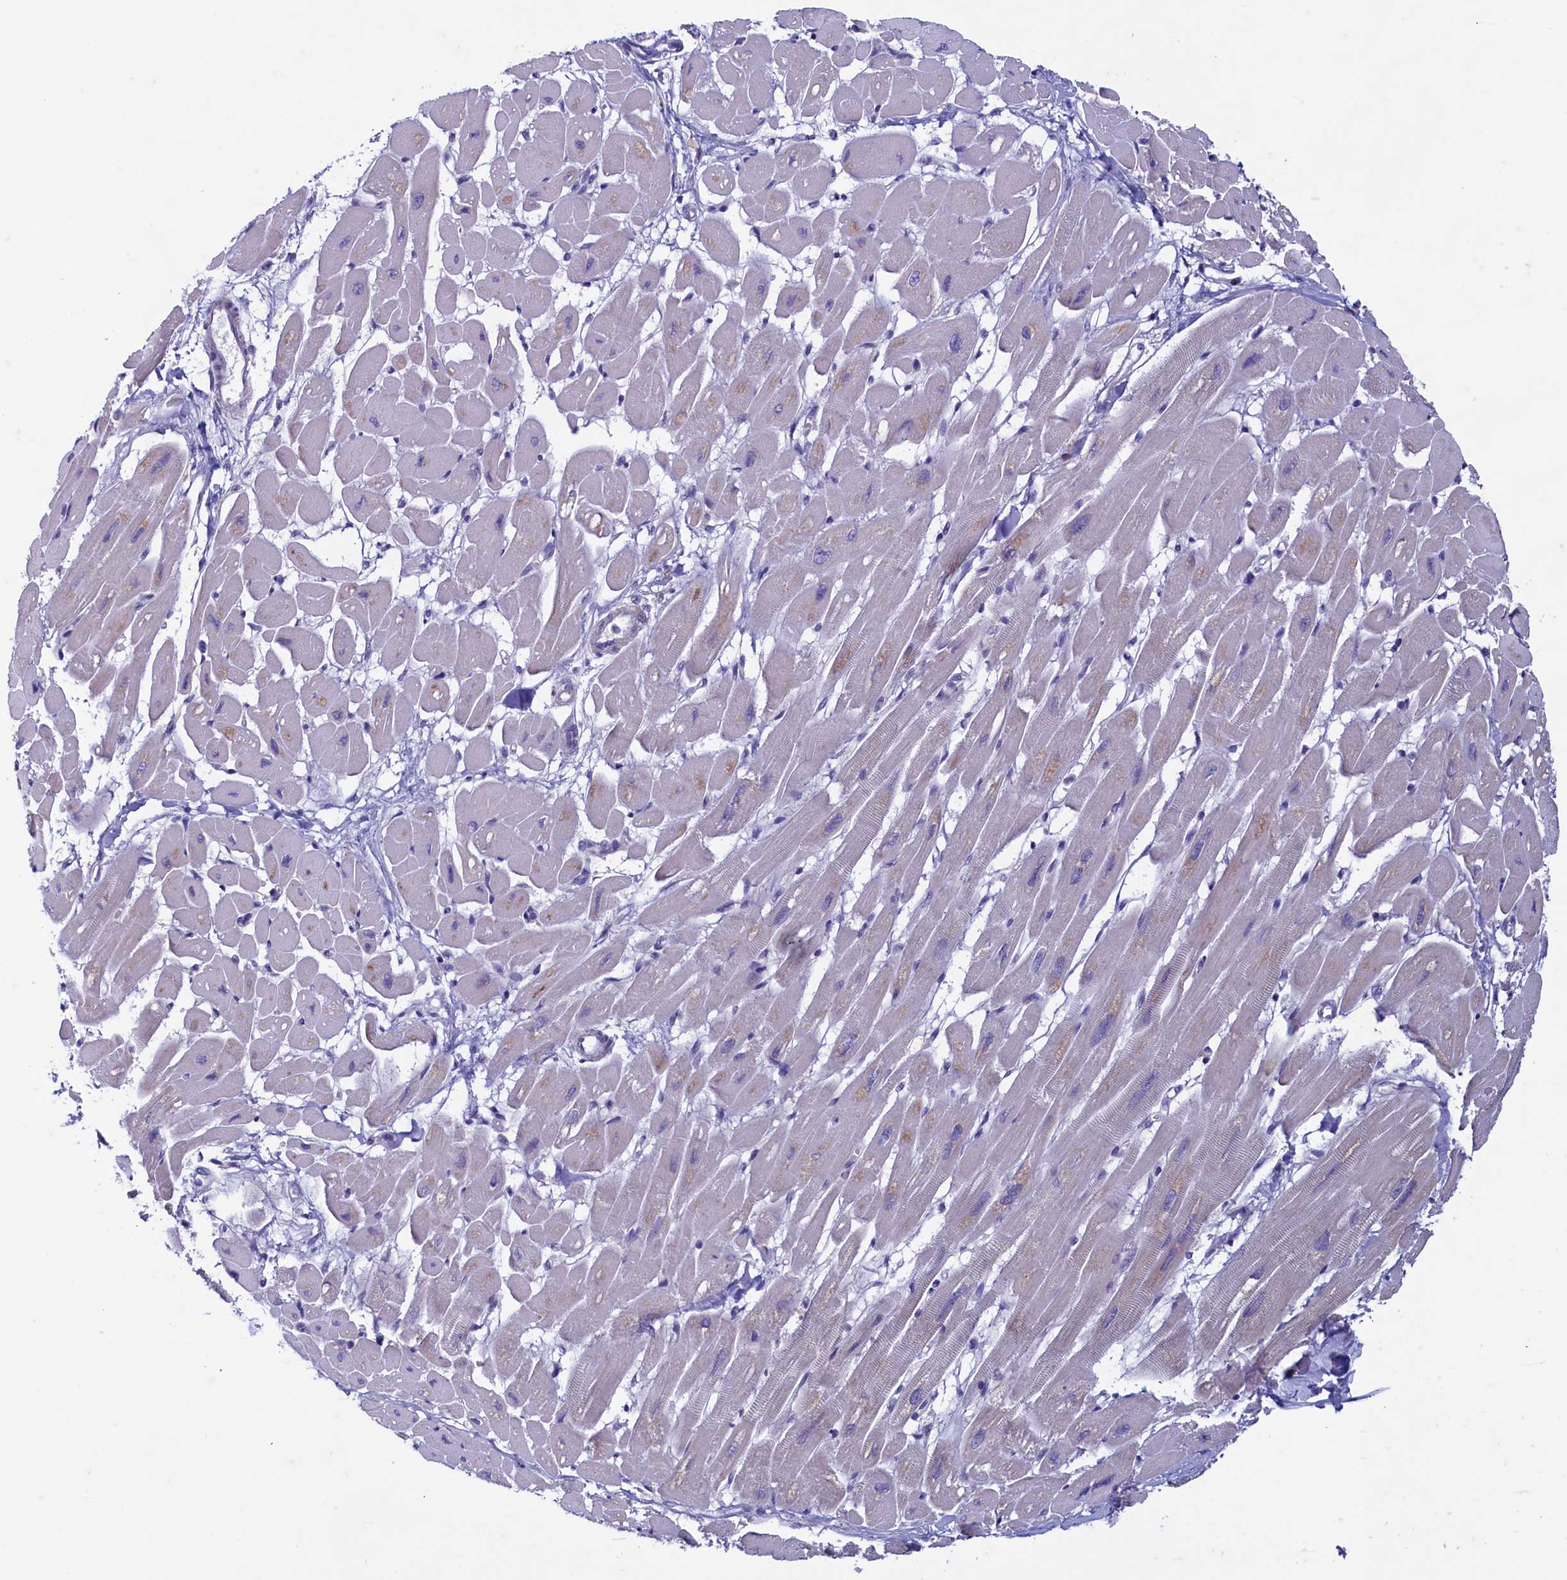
{"staining": {"intensity": "negative", "quantity": "none", "location": "none"}, "tissue": "heart muscle", "cell_type": "Cardiomyocytes", "image_type": "normal", "snomed": [{"axis": "morphology", "description": "Normal tissue, NOS"}, {"axis": "topography", "description": "Heart"}], "caption": "Cardiomyocytes show no significant staining in normal heart muscle. The staining was performed using DAB (3,3'-diaminobenzidine) to visualize the protein expression in brown, while the nuclei were stained in blue with hematoxylin (Magnification: 20x).", "gene": "MAP1LC3A", "patient": {"sex": "female", "age": 54}}